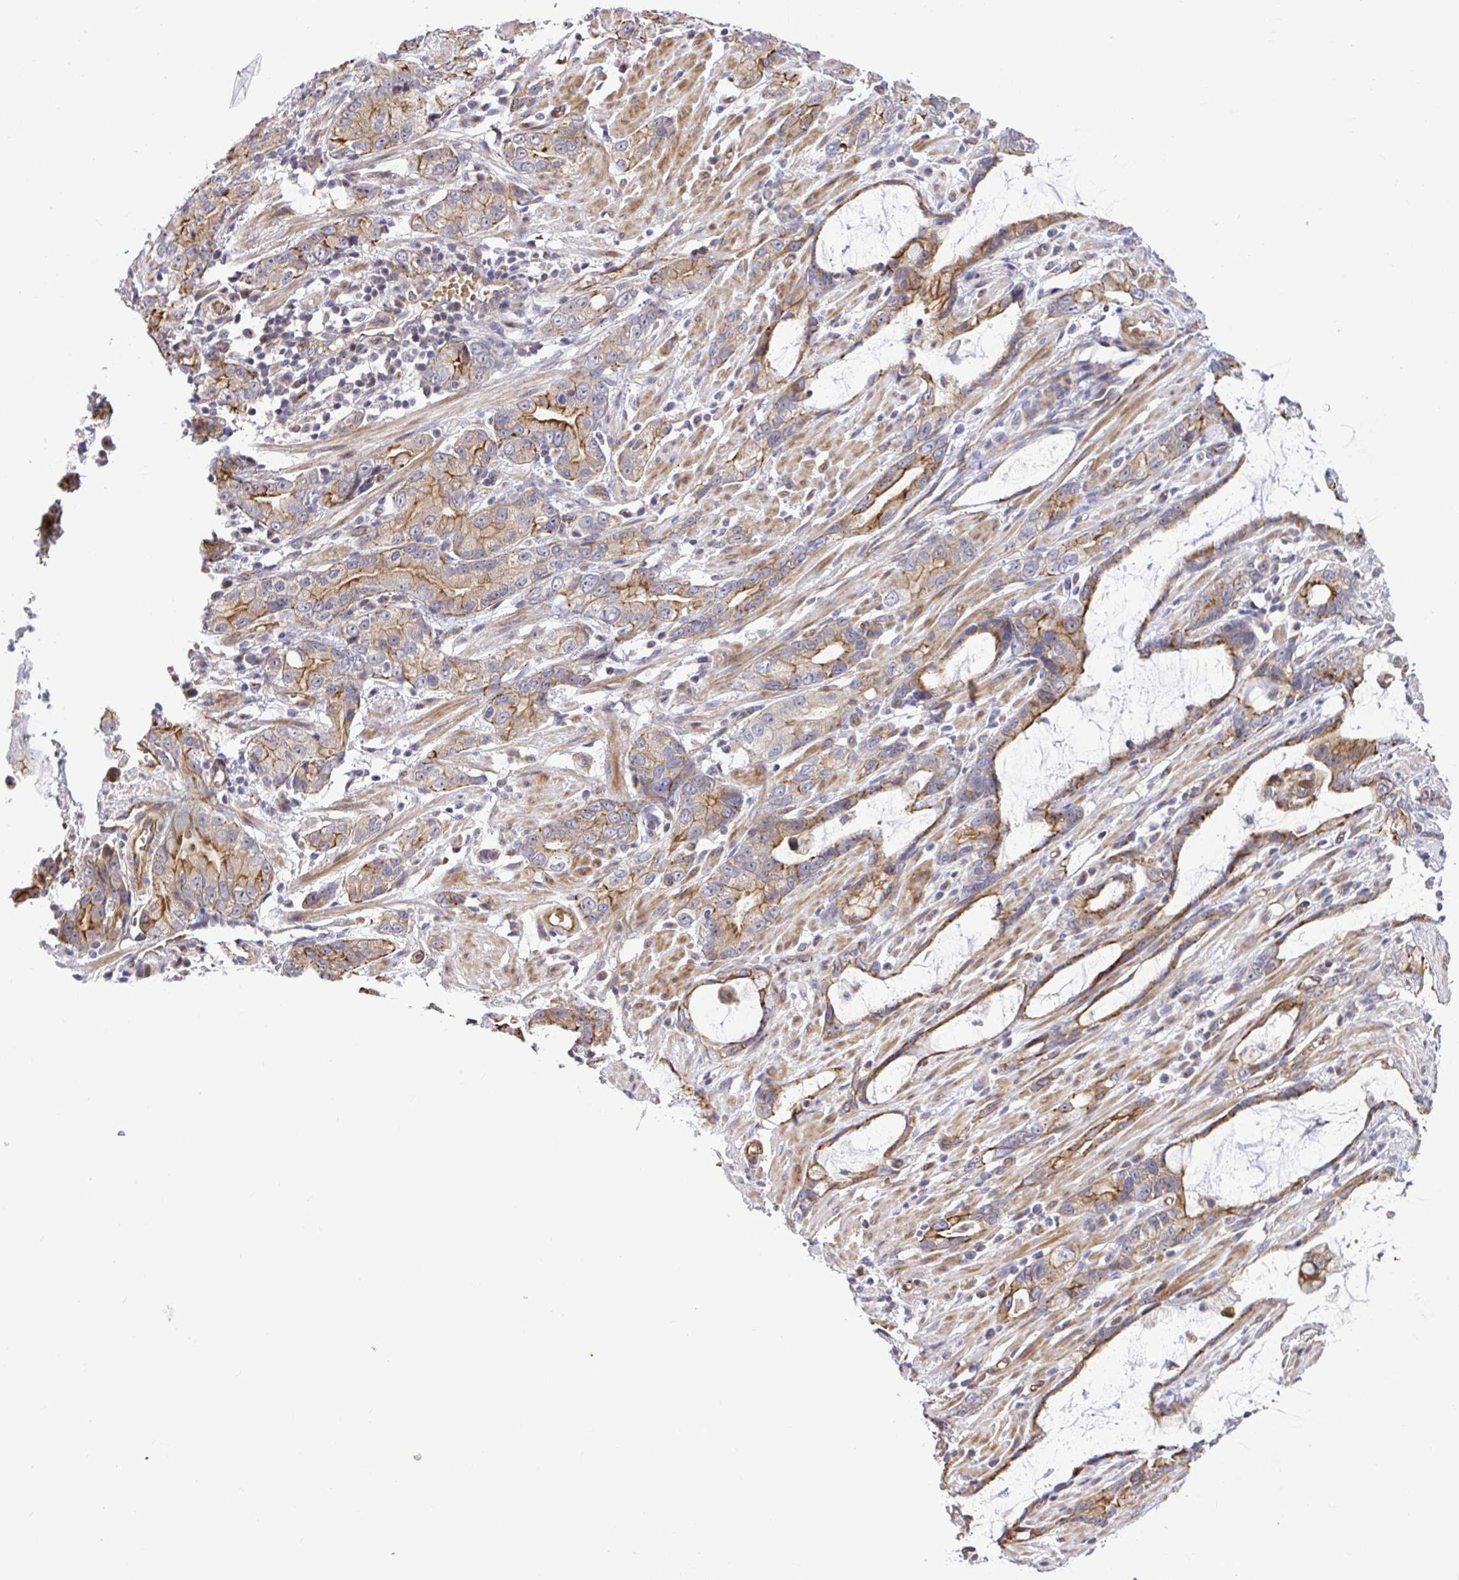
{"staining": {"intensity": "moderate", "quantity": "25%-75%", "location": "cytoplasmic/membranous"}, "tissue": "stomach cancer", "cell_type": "Tumor cells", "image_type": "cancer", "snomed": [{"axis": "morphology", "description": "Adenocarcinoma, NOS"}, {"axis": "topography", "description": "Stomach"}], "caption": "Human stomach cancer stained with a protein marker reveals moderate staining in tumor cells.", "gene": "TRIM55", "patient": {"sex": "male", "age": 55}}